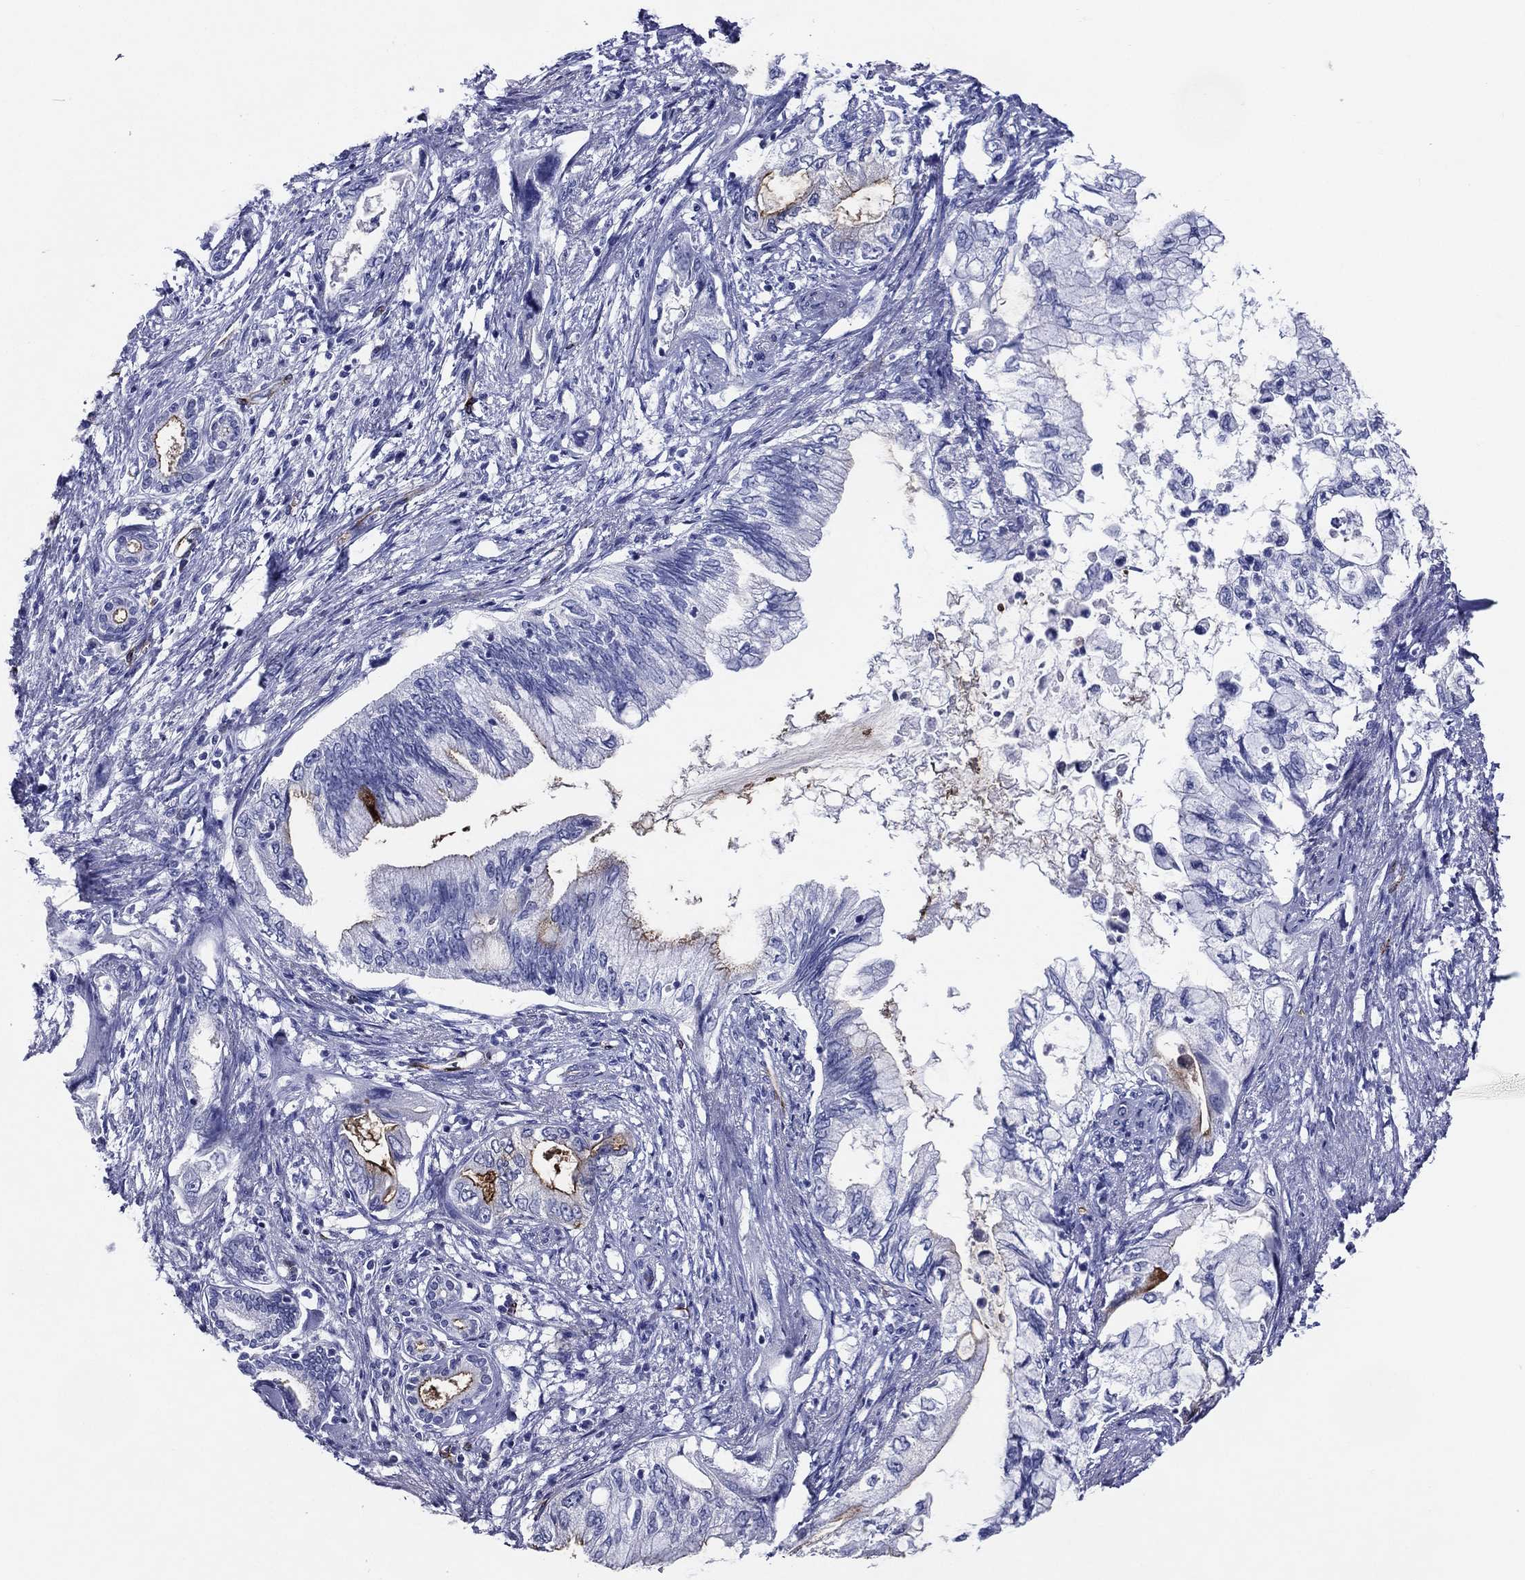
{"staining": {"intensity": "moderate", "quantity": "<25%", "location": "cytoplasmic/membranous"}, "tissue": "pancreatic cancer", "cell_type": "Tumor cells", "image_type": "cancer", "snomed": [{"axis": "morphology", "description": "Adenocarcinoma, NOS"}, {"axis": "topography", "description": "Pancreas"}], "caption": "Protein expression analysis of pancreatic cancer (adenocarcinoma) reveals moderate cytoplasmic/membranous staining in approximately <25% of tumor cells. The staining is performed using DAB brown chromogen to label protein expression. The nuclei are counter-stained blue using hematoxylin.", "gene": "ACE2", "patient": {"sex": "female", "age": 73}}